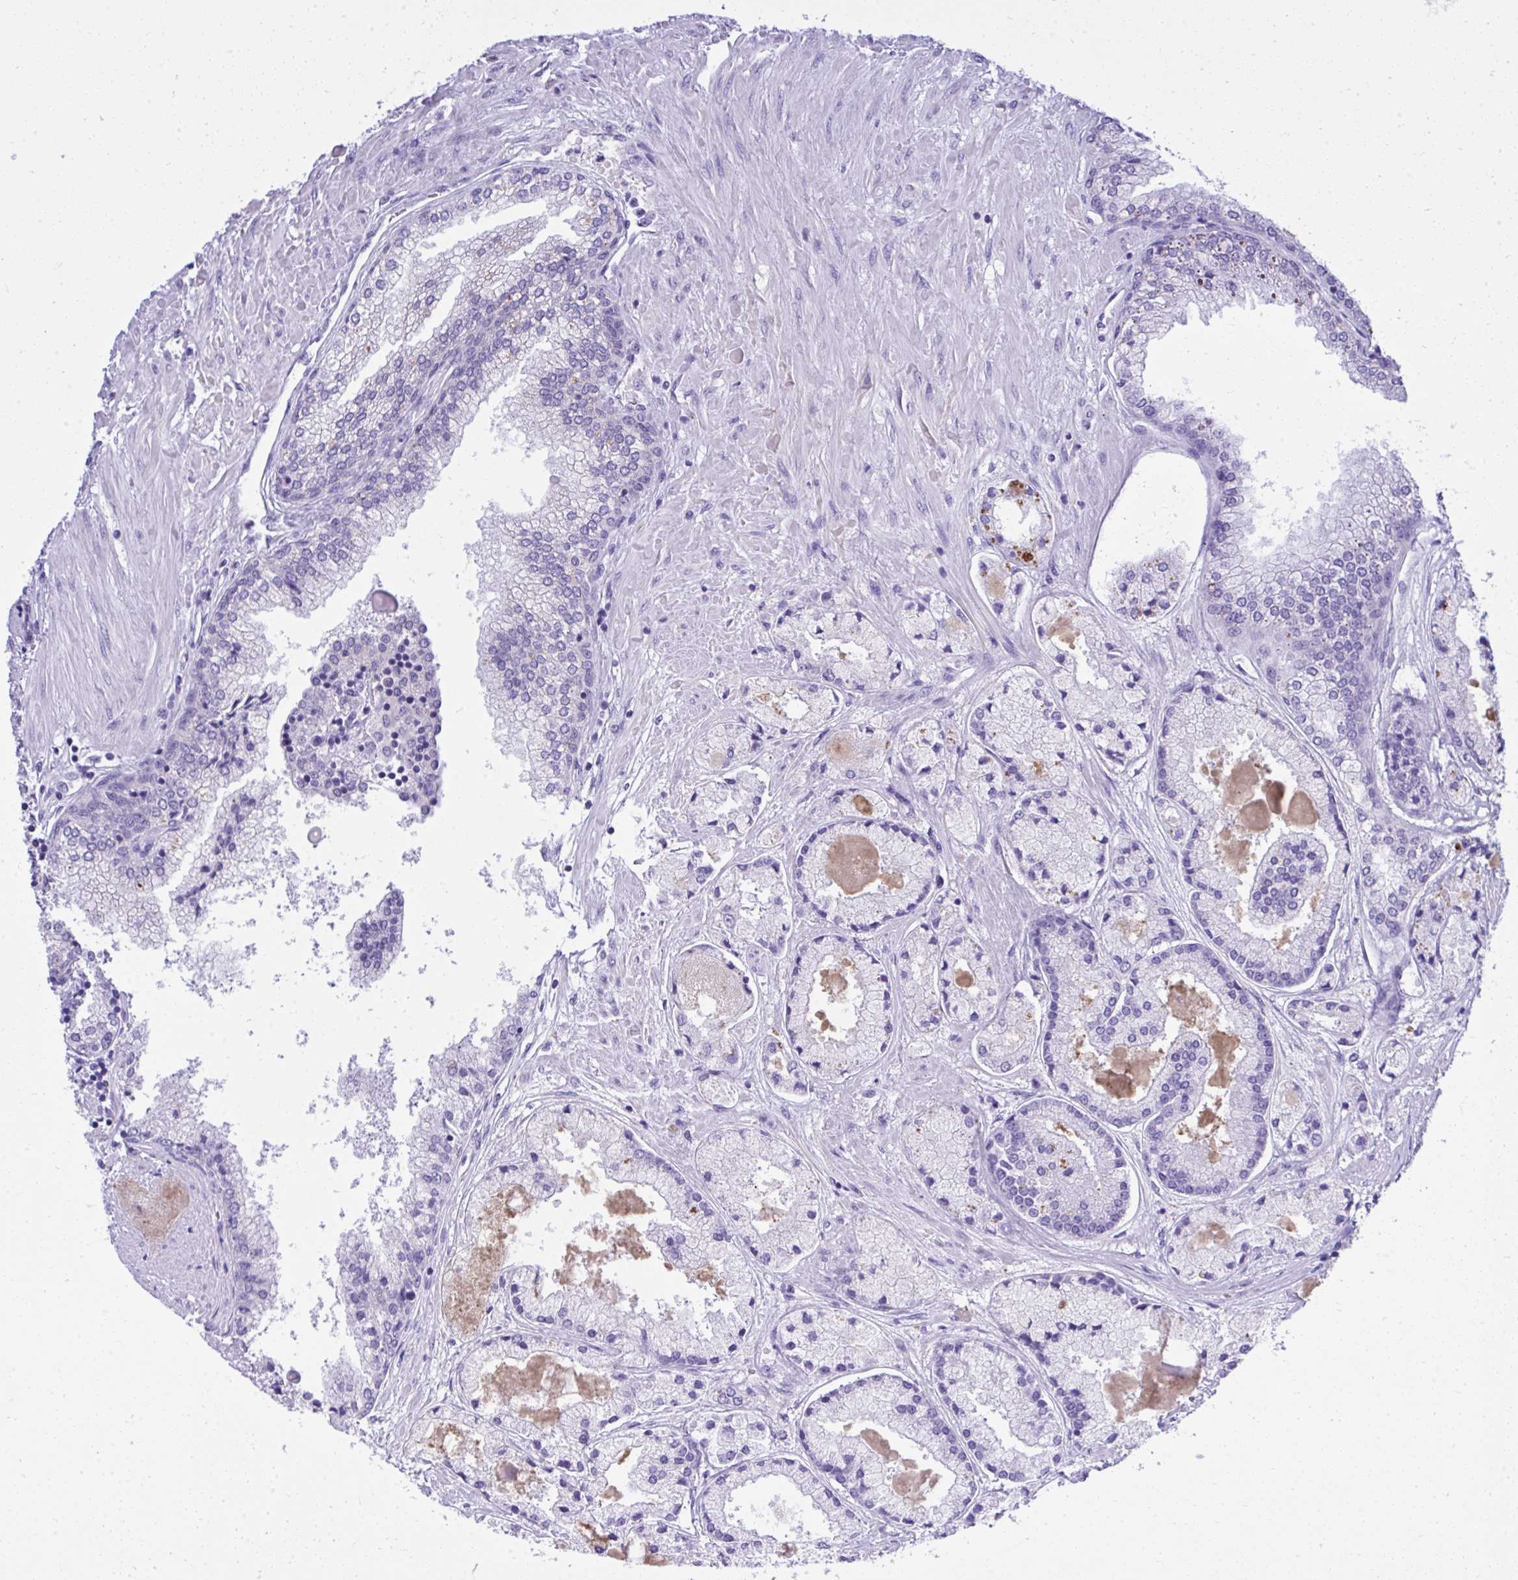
{"staining": {"intensity": "negative", "quantity": "none", "location": "none"}, "tissue": "prostate cancer", "cell_type": "Tumor cells", "image_type": "cancer", "snomed": [{"axis": "morphology", "description": "Adenocarcinoma, High grade"}, {"axis": "topography", "description": "Prostate"}], "caption": "Immunohistochemistry (IHC) of prostate high-grade adenocarcinoma displays no staining in tumor cells. (Immunohistochemistry, brightfield microscopy, high magnification).", "gene": "ST6GALNAC3", "patient": {"sex": "male", "age": 67}}